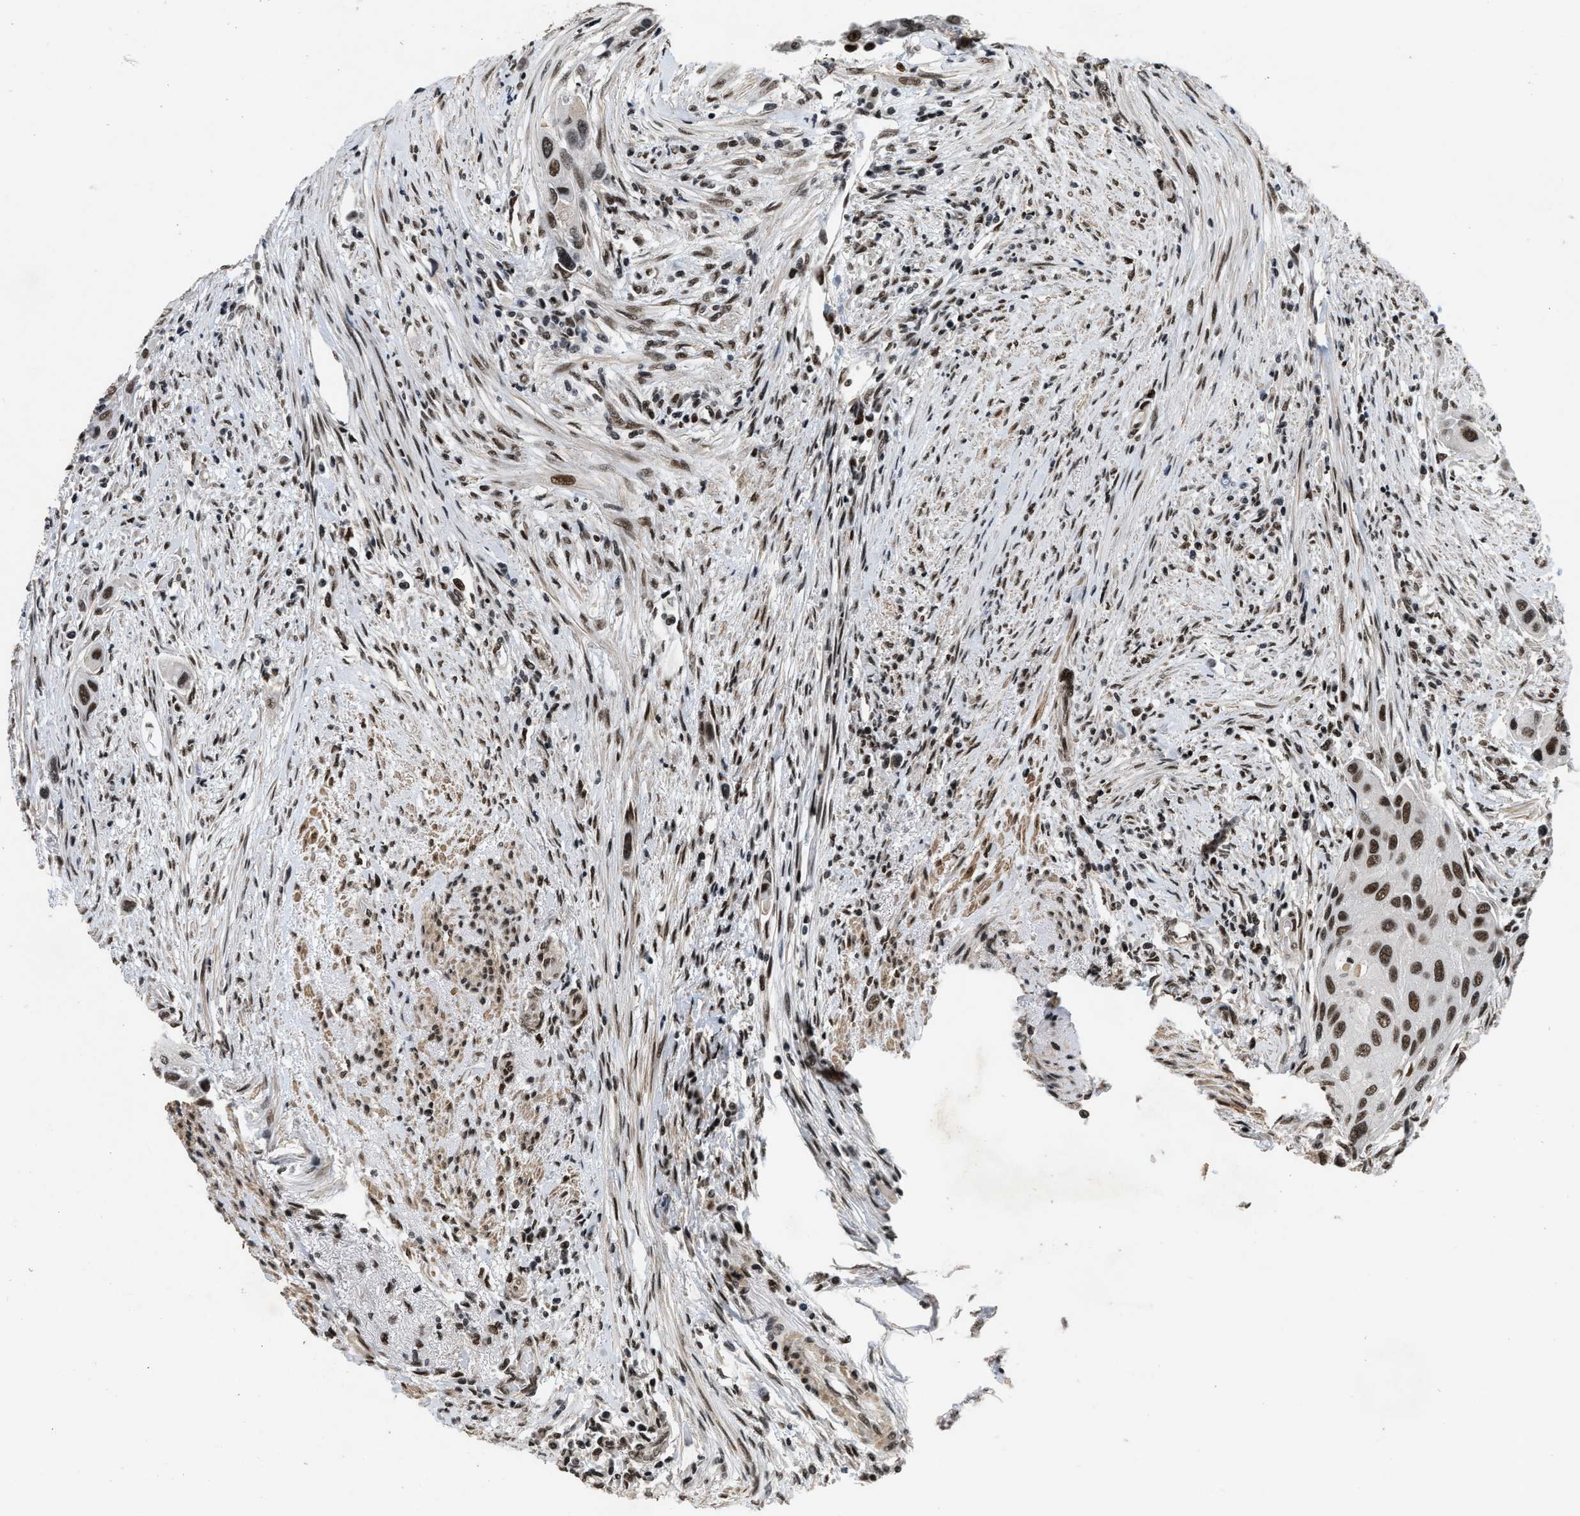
{"staining": {"intensity": "strong", "quantity": ">75%", "location": "nuclear"}, "tissue": "urothelial cancer", "cell_type": "Tumor cells", "image_type": "cancer", "snomed": [{"axis": "morphology", "description": "Urothelial carcinoma, High grade"}, {"axis": "topography", "description": "Urinary bladder"}], "caption": "Protein staining by immunohistochemistry (IHC) demonstrates strong nuclear expression in approximately >75% of tumor cells in urothelial cancer.", "gene": "SMARCB1", "patient": {"sex": "female", "age": 56}}